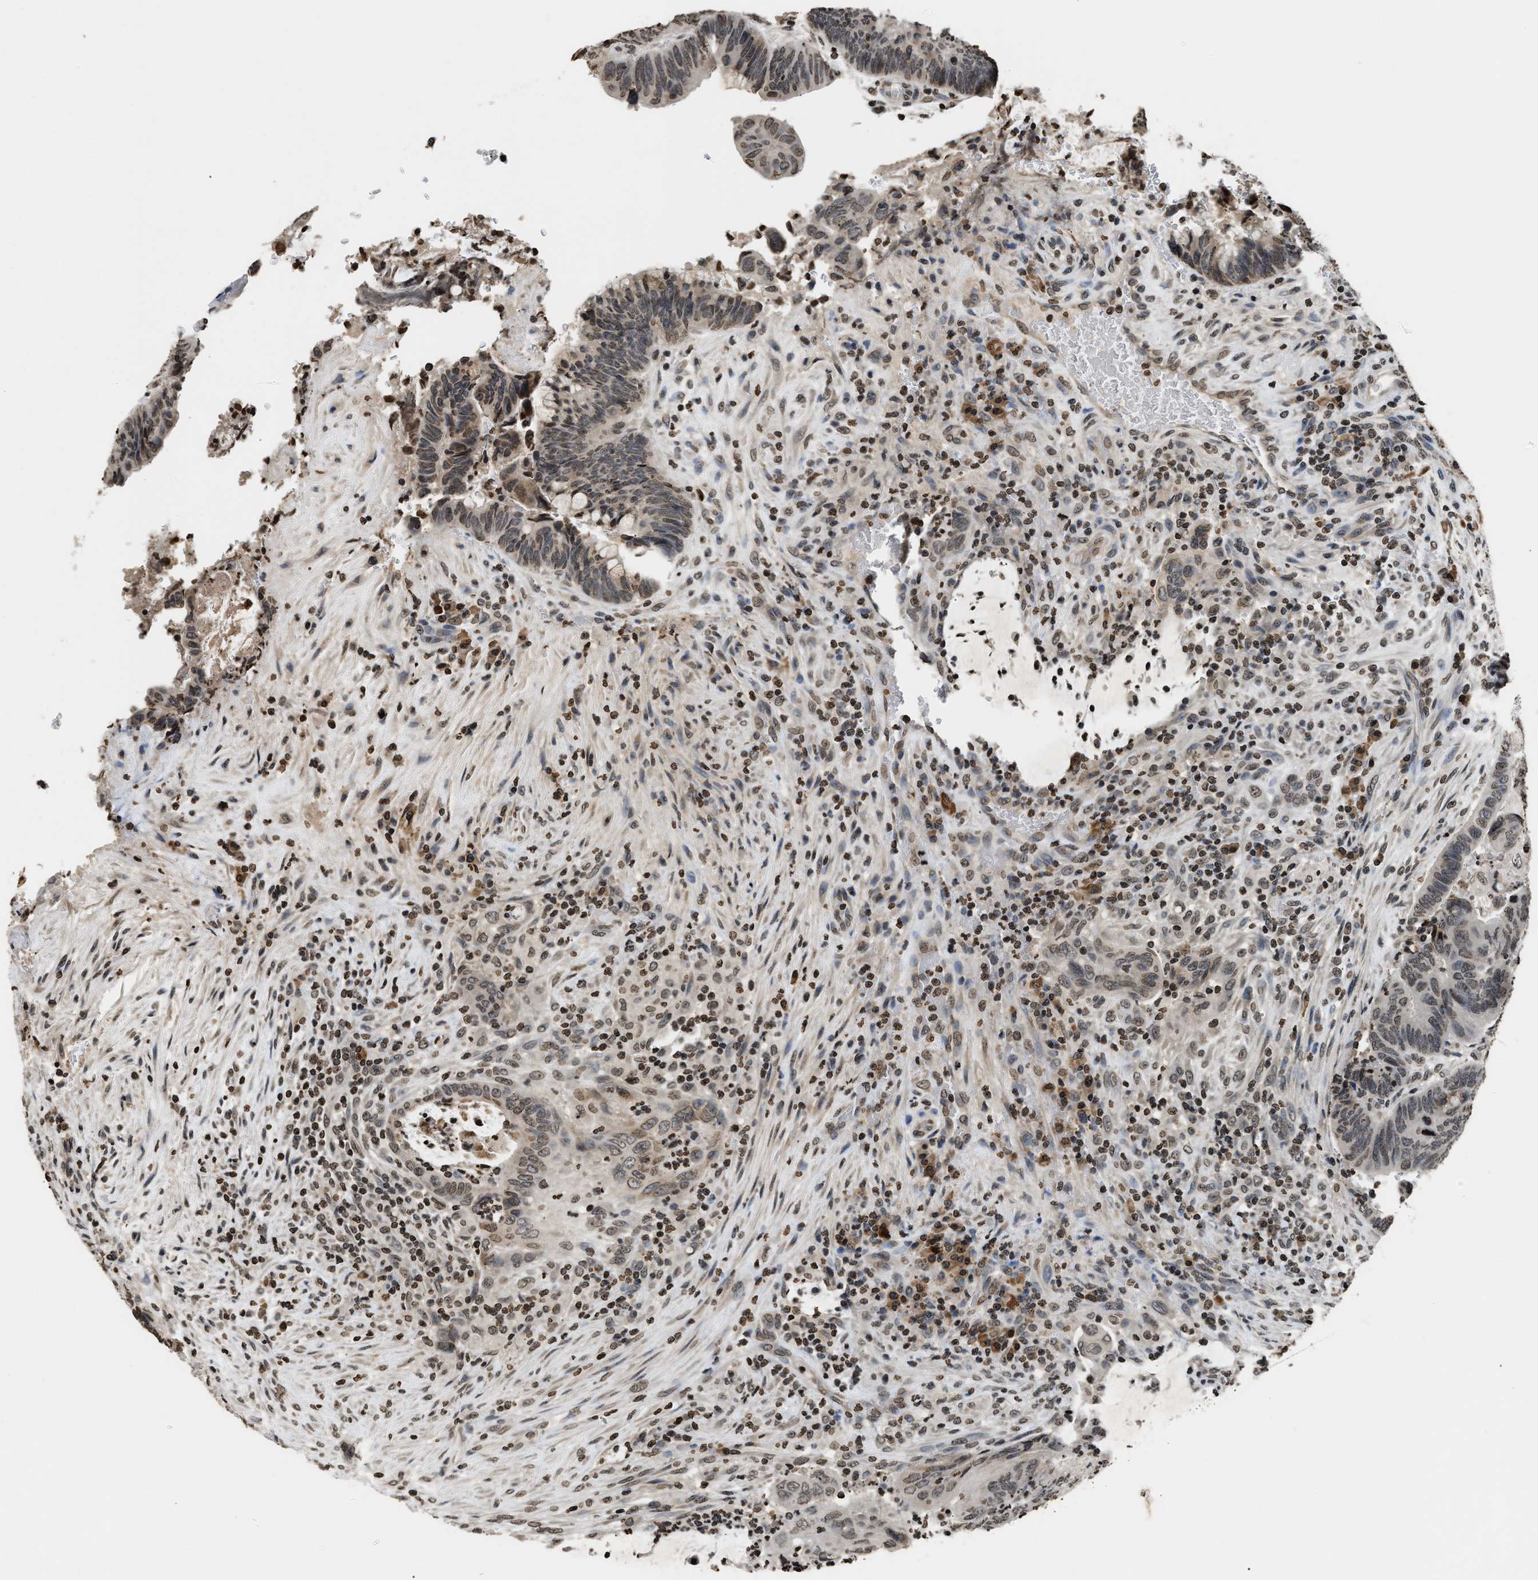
{"staining": {"intensity": "weak", "quantity": "25%-75%", "location": "nuclear"}, "tissue": "colorectal cancer", "cell_type": "Tumor cells", "image_type": "cancer", "snomed": [{"axis": "morphology", "description": "Normal tissue, NOS"}, {"axis": "morphology", "description": "Adenocarcinoma, NOS"}, {"axis": "topography", "description": "Rectum"}, {"axis": "topography", "description": "Peripheral nerve tissue"}], "caption": "This photomicrograph demonstrates adenocarcinoma (colorectal) stained with immunohistochemistry (IHC) to label a protein in brown. The nuclear of tumor cells show weak positivity for the protein. Nuclei are counter-stained blue.", "gene": "DNASE1L3", "patient": {"sex": "male", "age": 92}}